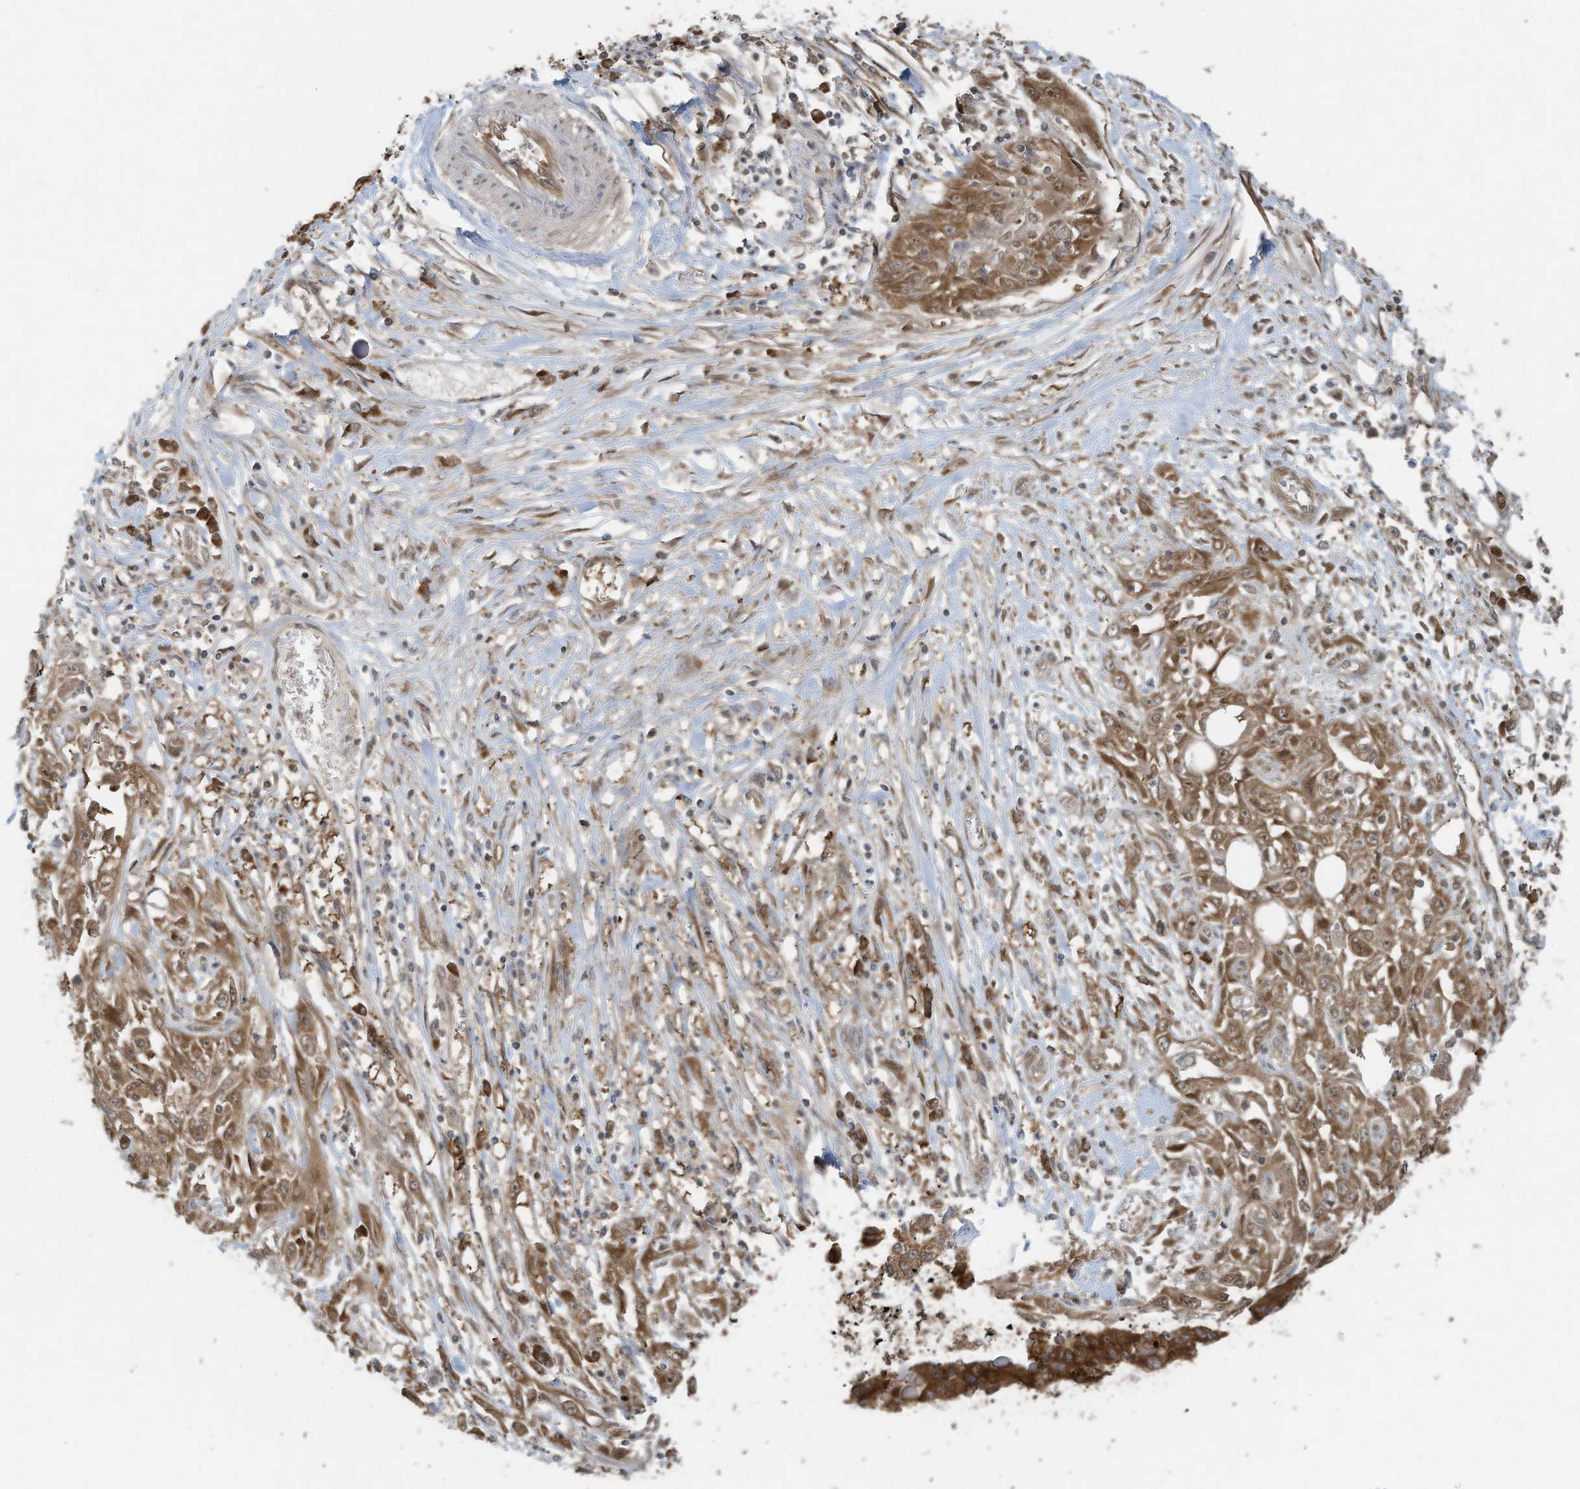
{"staining": {"intensity": "moderate", "quantity": ">75%", "location": "cytoplasmic/membranous,nuclear"}, "tissue": "skin cancer", "cell_type": "Tumor cells", "image_type": "cancer", "snomed": [{"axis": "morphology", "description": "Squamous cell carcinoma, NOS"}, {"axis": "morphology", "description": "Squamous cell carcinoma, metastatic, NOS"}, {"axis": "topography", "description": "Skin"}, {"axis": "topography", "description": "Lymph node"}], "caption": "Immunohistochemical staining of skin cancer (metastatic squamous cell carcinoma) demonstrates moderate cytoplasmic/membranous and nuclear protein expression in approximately >75% of tumor cells.", "gene": "OLA1", "patient": {"sex": "male", "age": 75}}